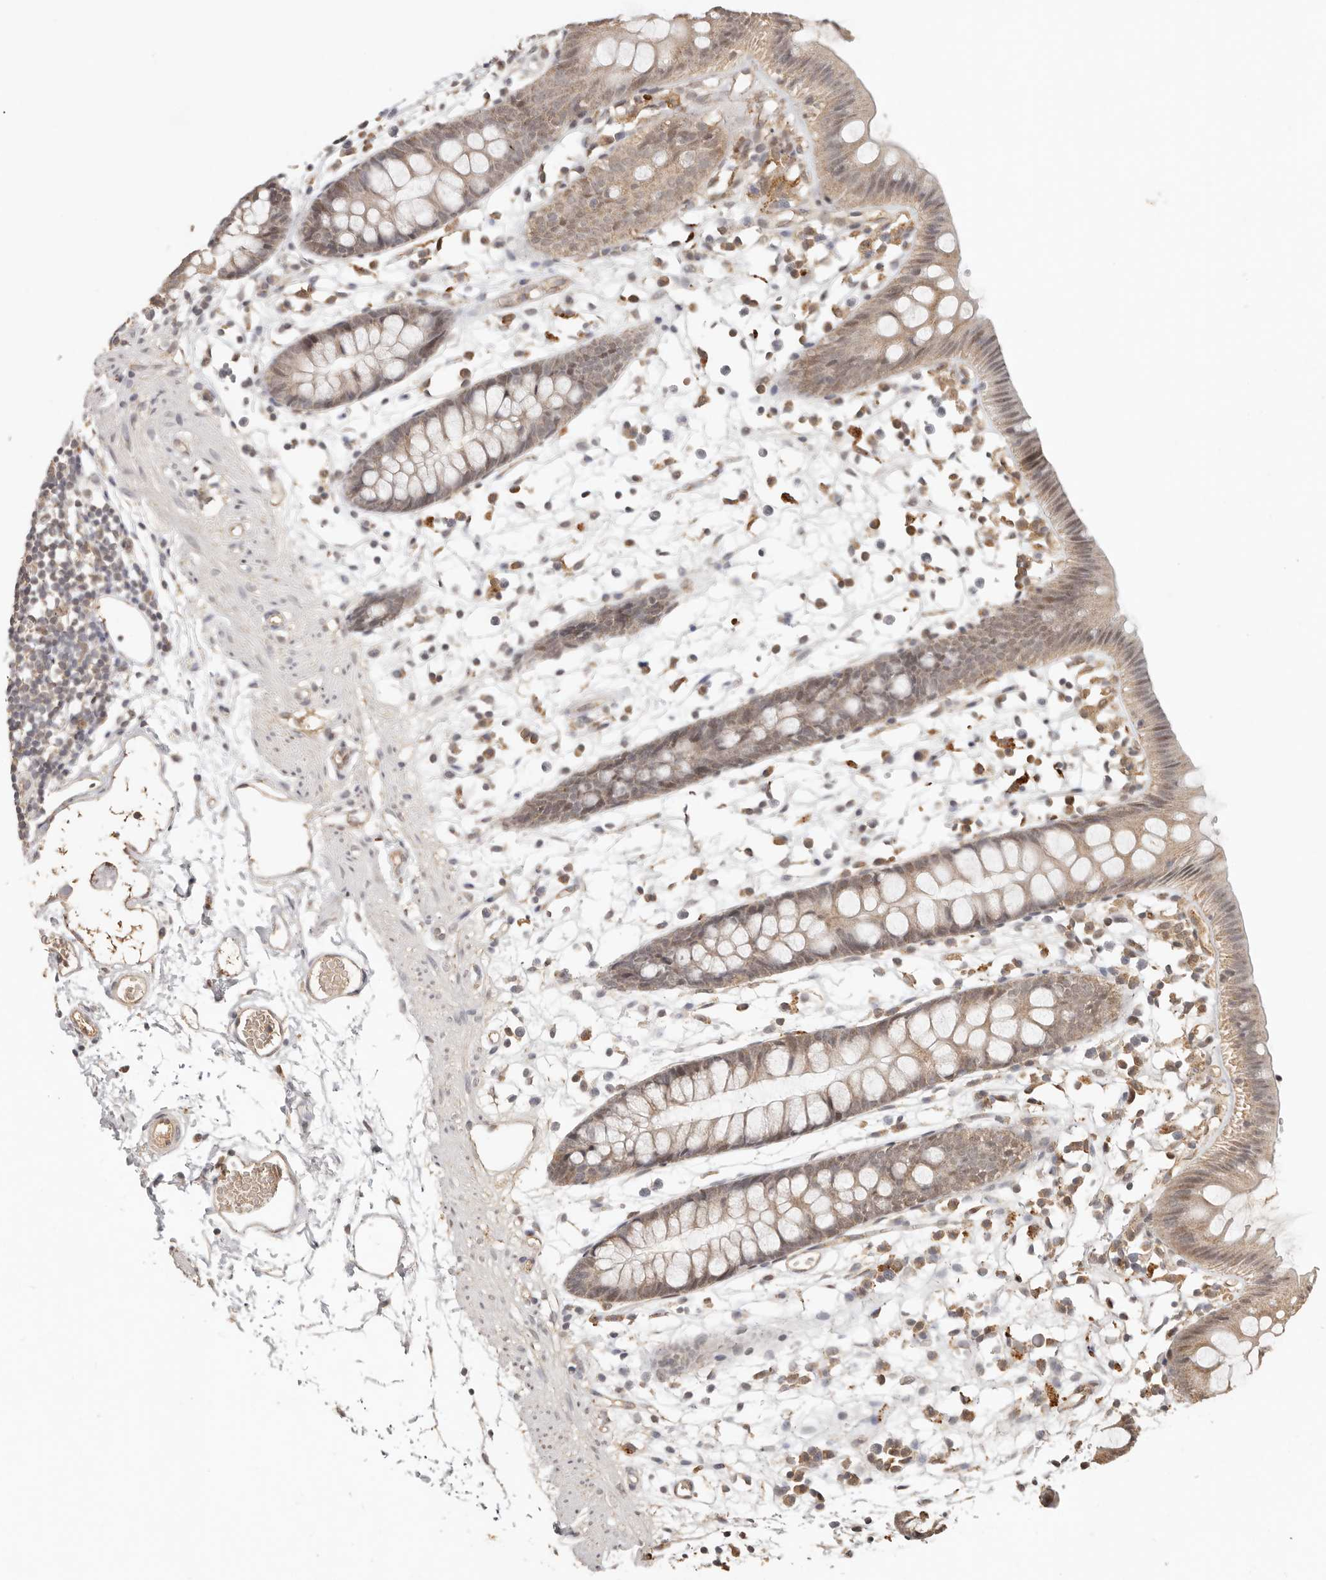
{"staining": {"intensity": "moderate", "quantity": ">75%", "location": "cytoplasmic/membranous"}, "tissue": "colon", "cell_type": "Endothelial cells", "image_type": "normal", "snomed": [{"axis": "morphology", "description": "Normal tissue, NOS"}, {"axis": "topography", "description": "Colon"}], "caption": "This image exhibits immunohistochemistry (IHC) staining of benign human colon, with medium moderate cytoplasmic/membranous staining in approximately >75% of endothelial cells.", "gene": "SEC14L1", "patient": {"sex": "male", "age": 56}}